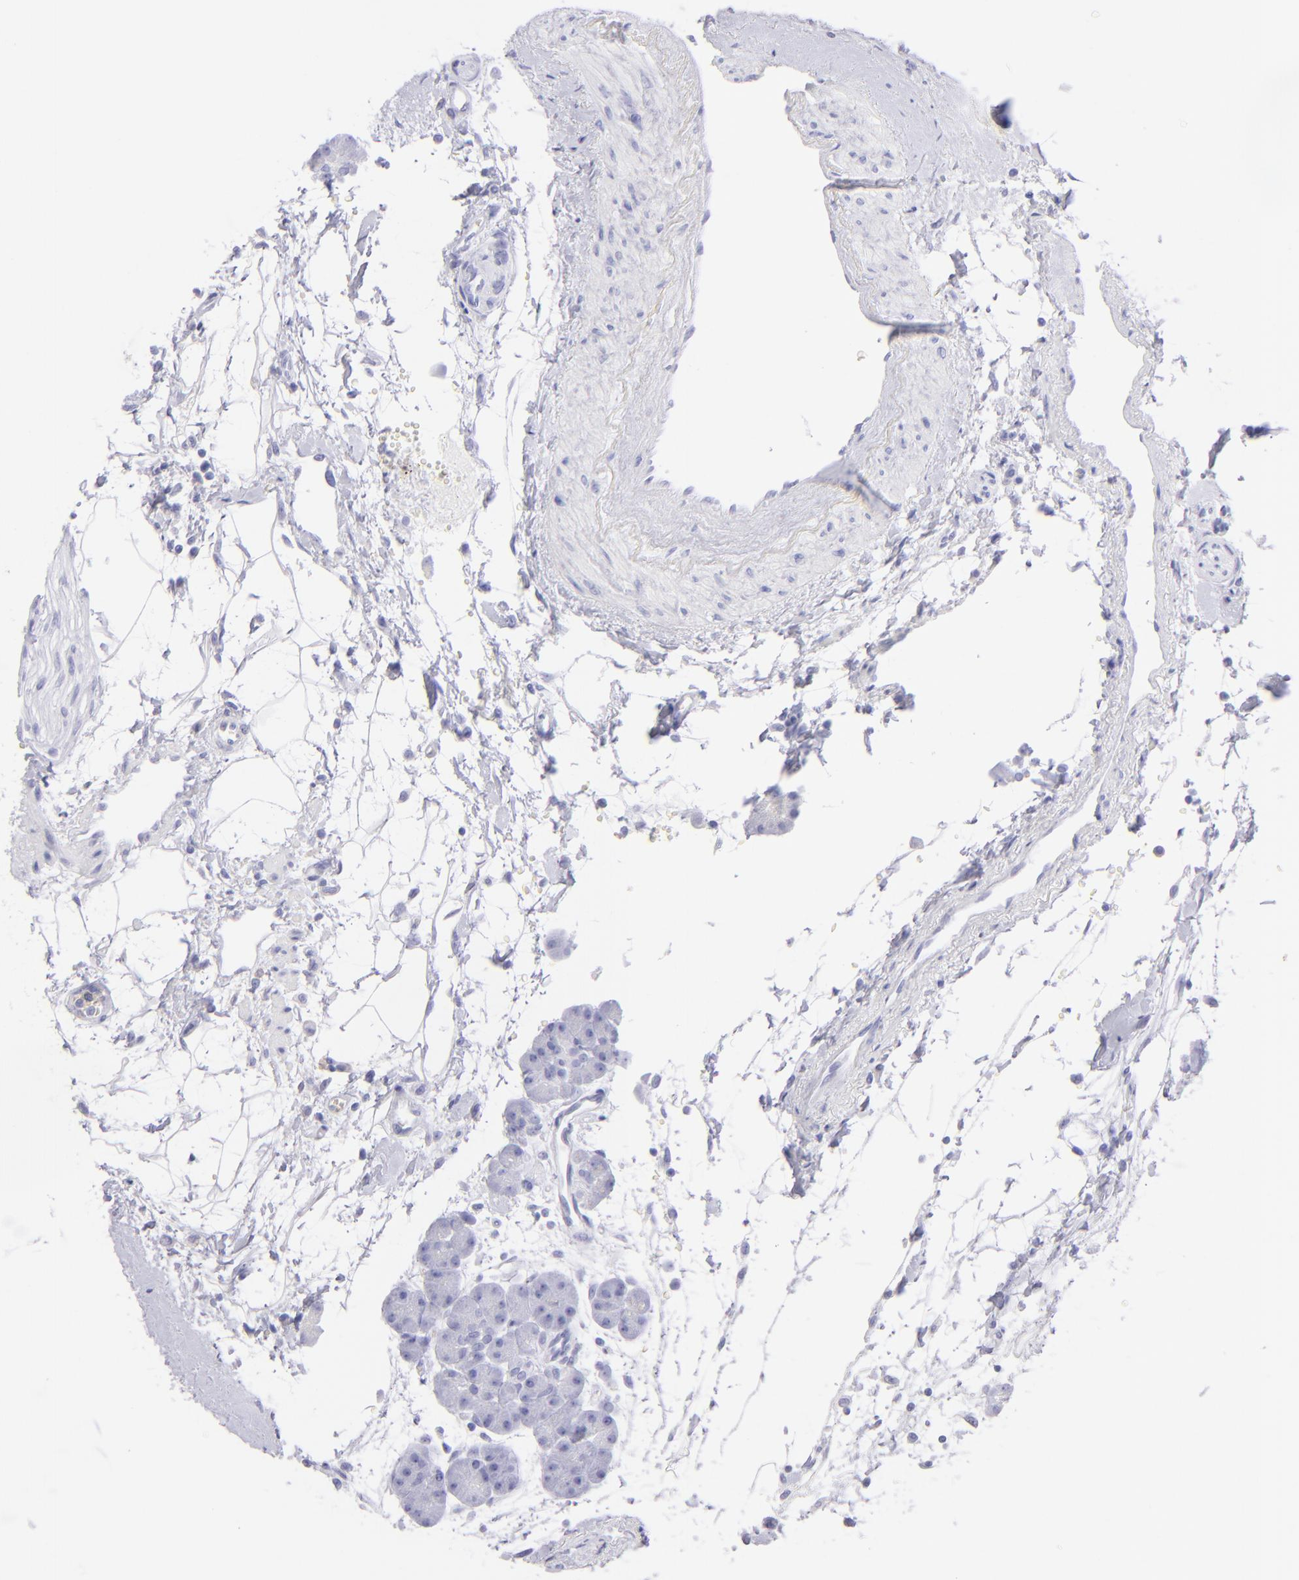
{"staining": {"intensity": "negative", "quantity": "none", "location": "none"}, "tissue": "pancreas", "cell_type": "Exocrine glandular cells", "image_type": "normal", "snomed": [{"axis": "morphology", "description": "Normal tissue, NOS"}, {"axis": "topography", "description": "Pancreas"}], "caption": "DAB (3,3'-diaminobenzidine) immunohistochemical staining of unremarkable pancreas displays no significant expression in exocrine glandular cells.", "gene": "CD72", "patient": {"sex": "male", "age": 66}}